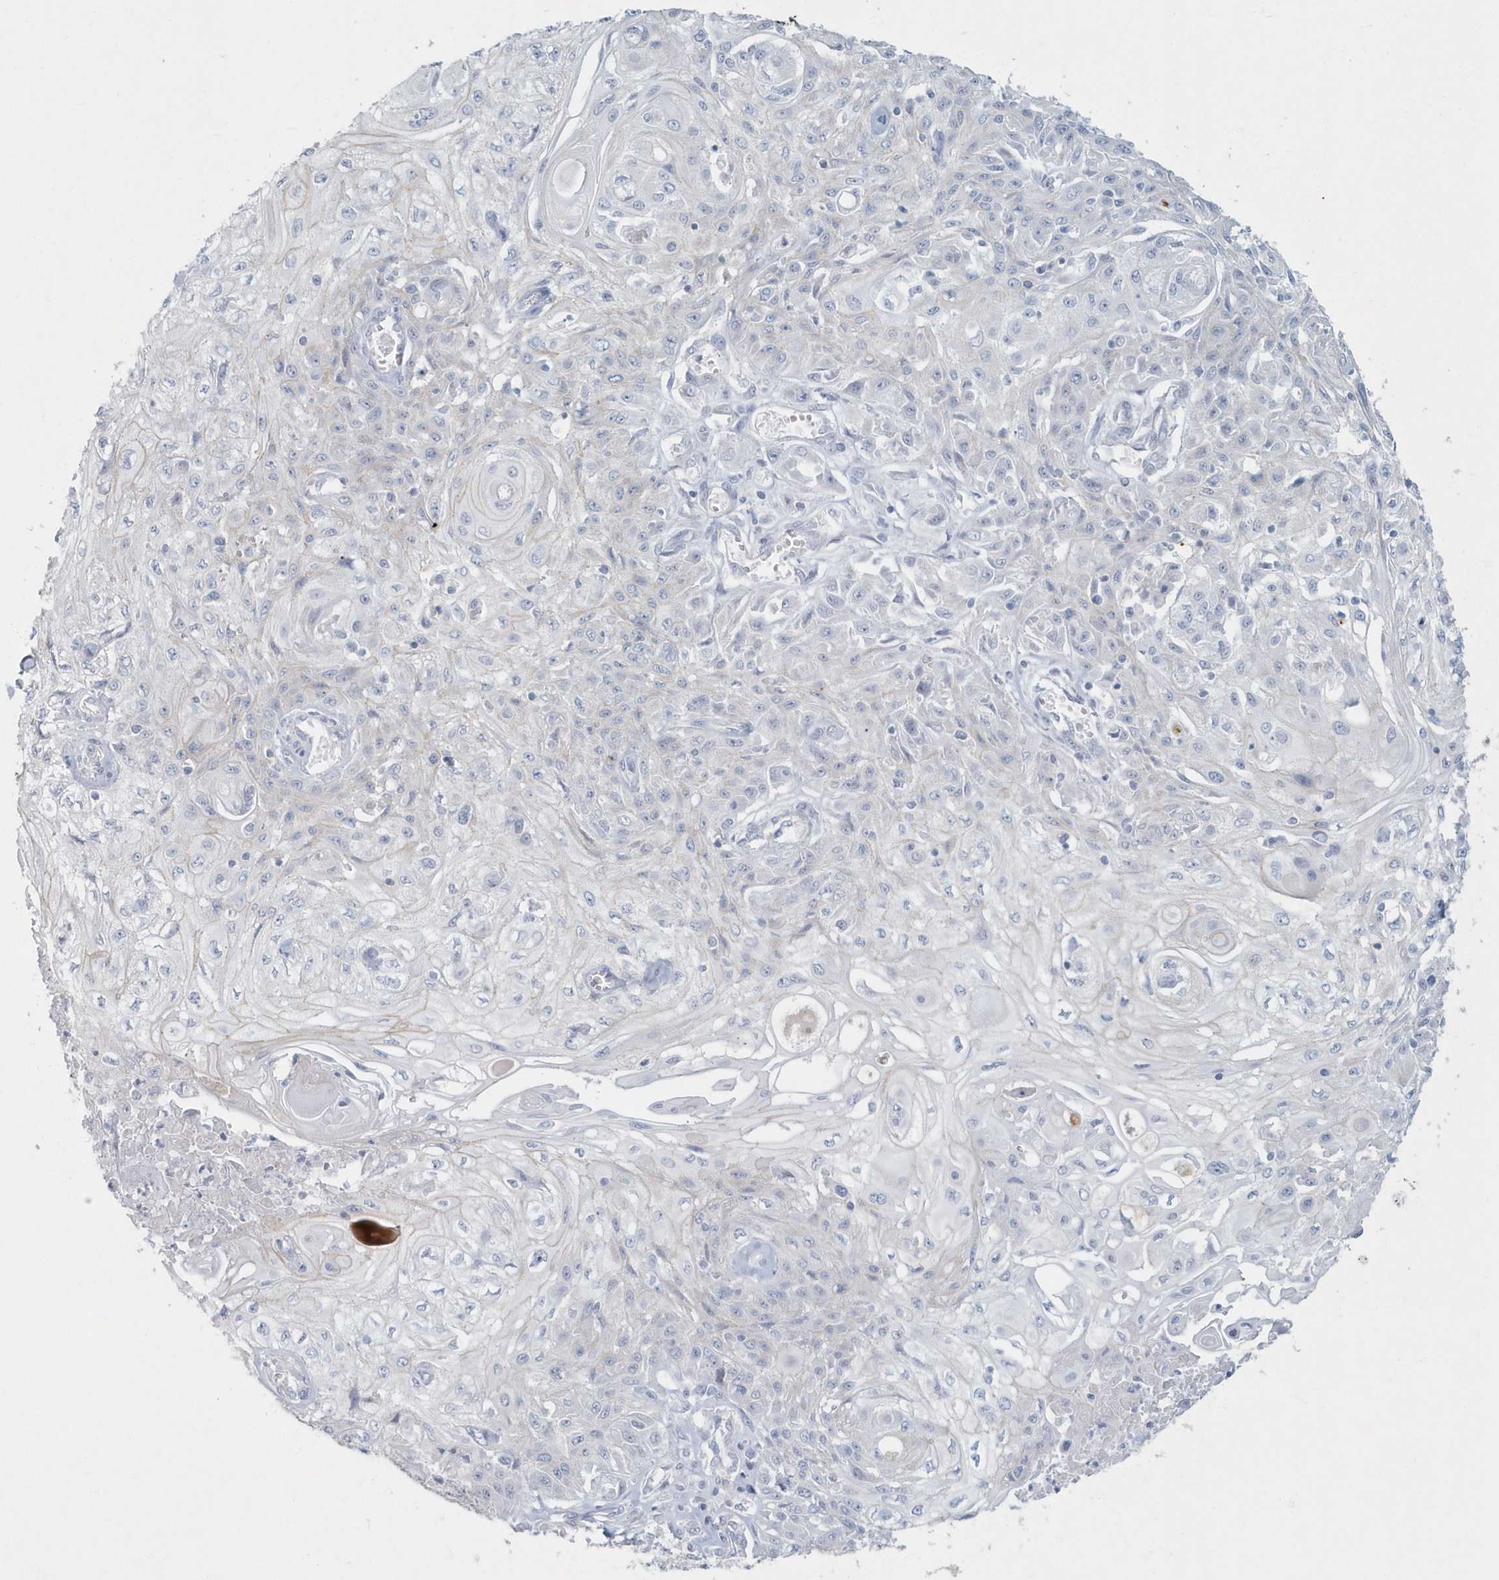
{"staining": {"intensity": "negative", "quantity": "none", "location": "none"}, "tissue": "skin cancer", "cell_type": "Tumor cells", "image_type": "cancer", "snomed": [{"axis": "morphology", "description": "Squamous cell carcinoma, NOS"}, {"axis": "morphology", "description": "Squamous cell carcinoma, metastatic, NOS"}, {"axis": "topography", "description": "Skin"}, {"axis": "topography", "description": "Lymph node"}], "caption": "The immunohistochemistry histopathology image has no significant staining in tumor cells of metastatic squamous cell carcinoma (skin) tissue.", "gene": "MYOT", "patient": {"sex": "male", "age": 75}}